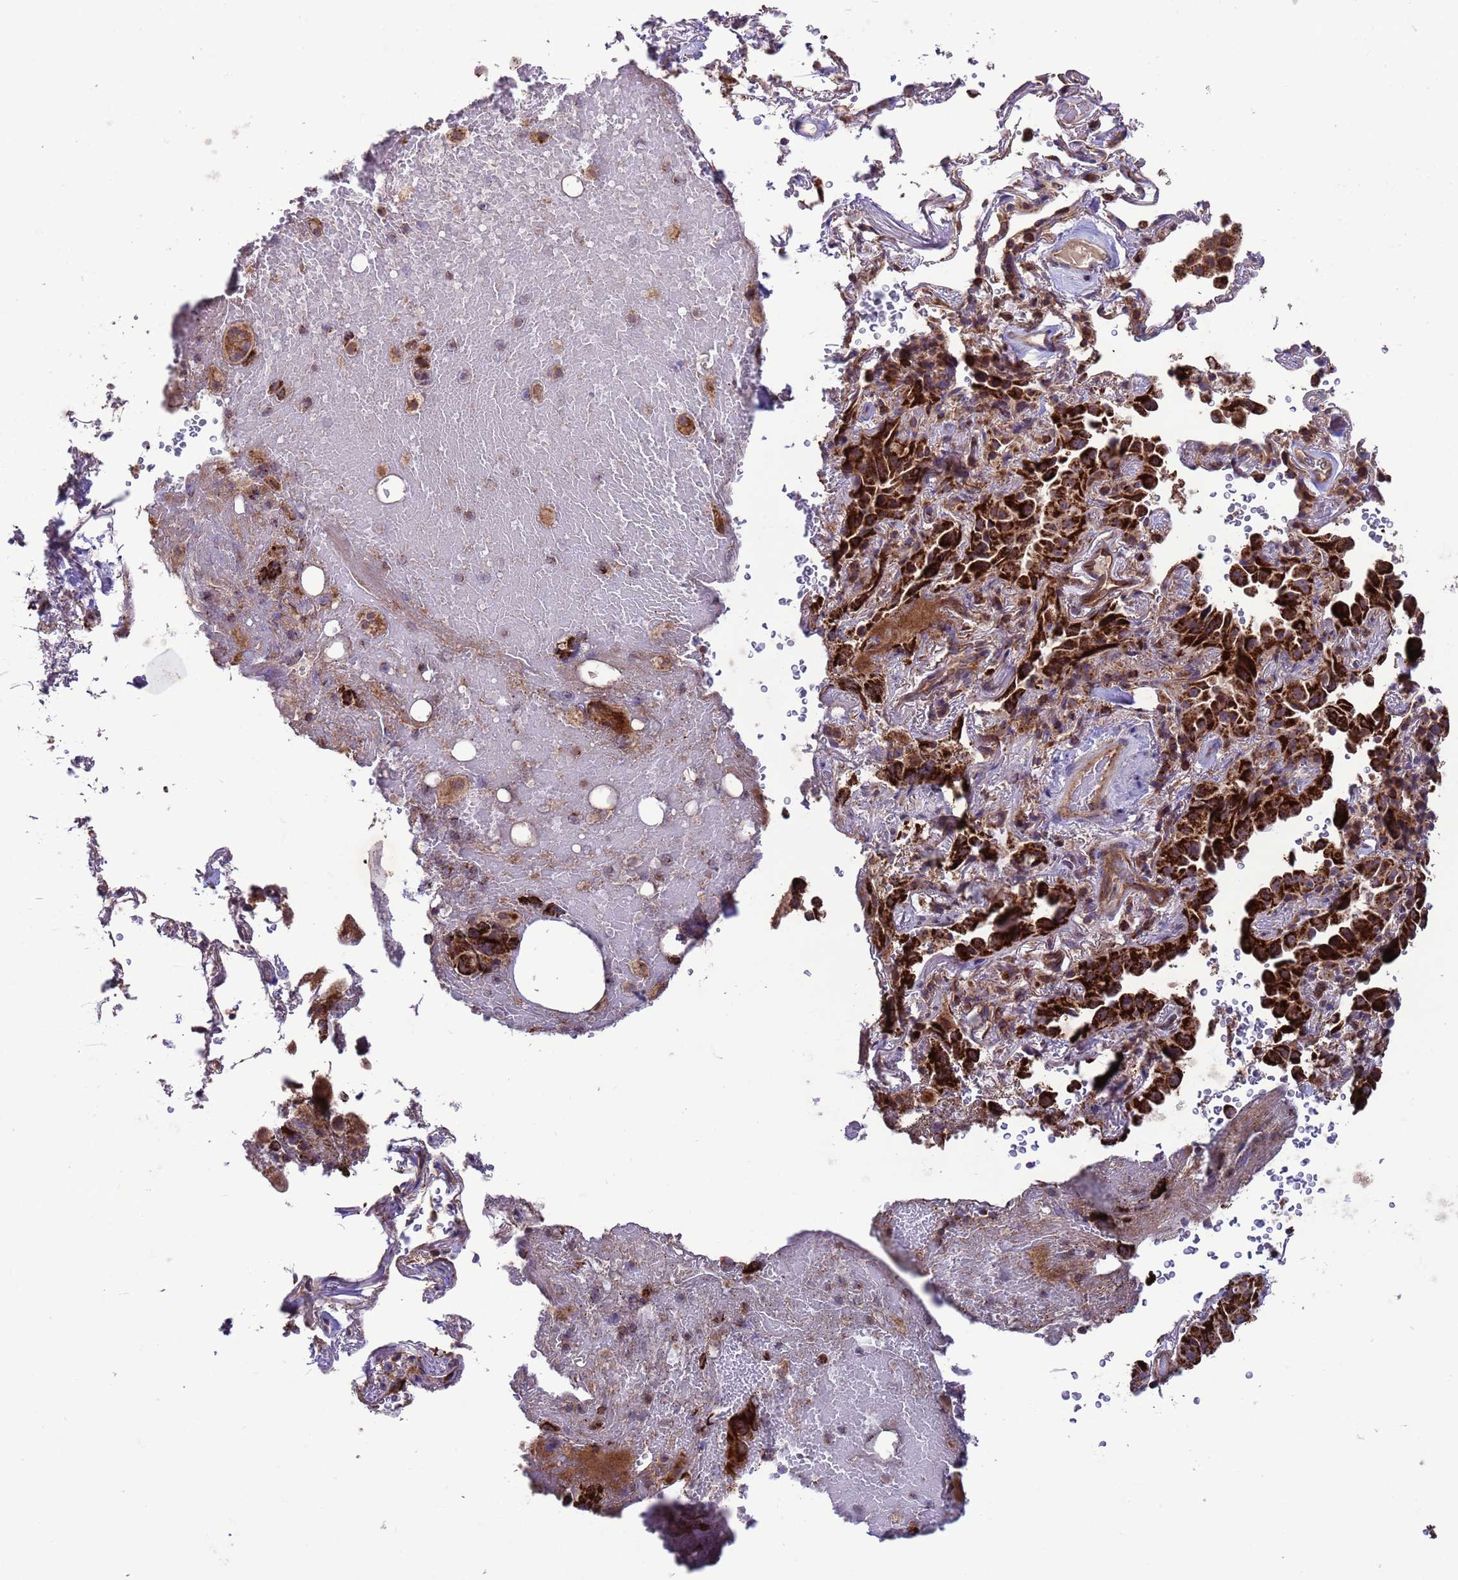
{"staining": {"intensity": "strong", "quantity": ">75%", "location": "cytoplasmic/membranous"}, "tissue": "lung cancer", "cell_type": "Tumor cells", "image_type": "cancer", "snomed": [{"axis": "morphology", "description": "Adenocarcinoma, NOS"}, {"axis": "topography", "description": "Lung"}], "caption": "Lung cancer tissue shows strong cytoplasmic/membranous expression in about >75% of tumor cells, visualized by immunohistochemistry.", "gene": "ACAD8", "patient": {"sex": "female", "age": 69}}